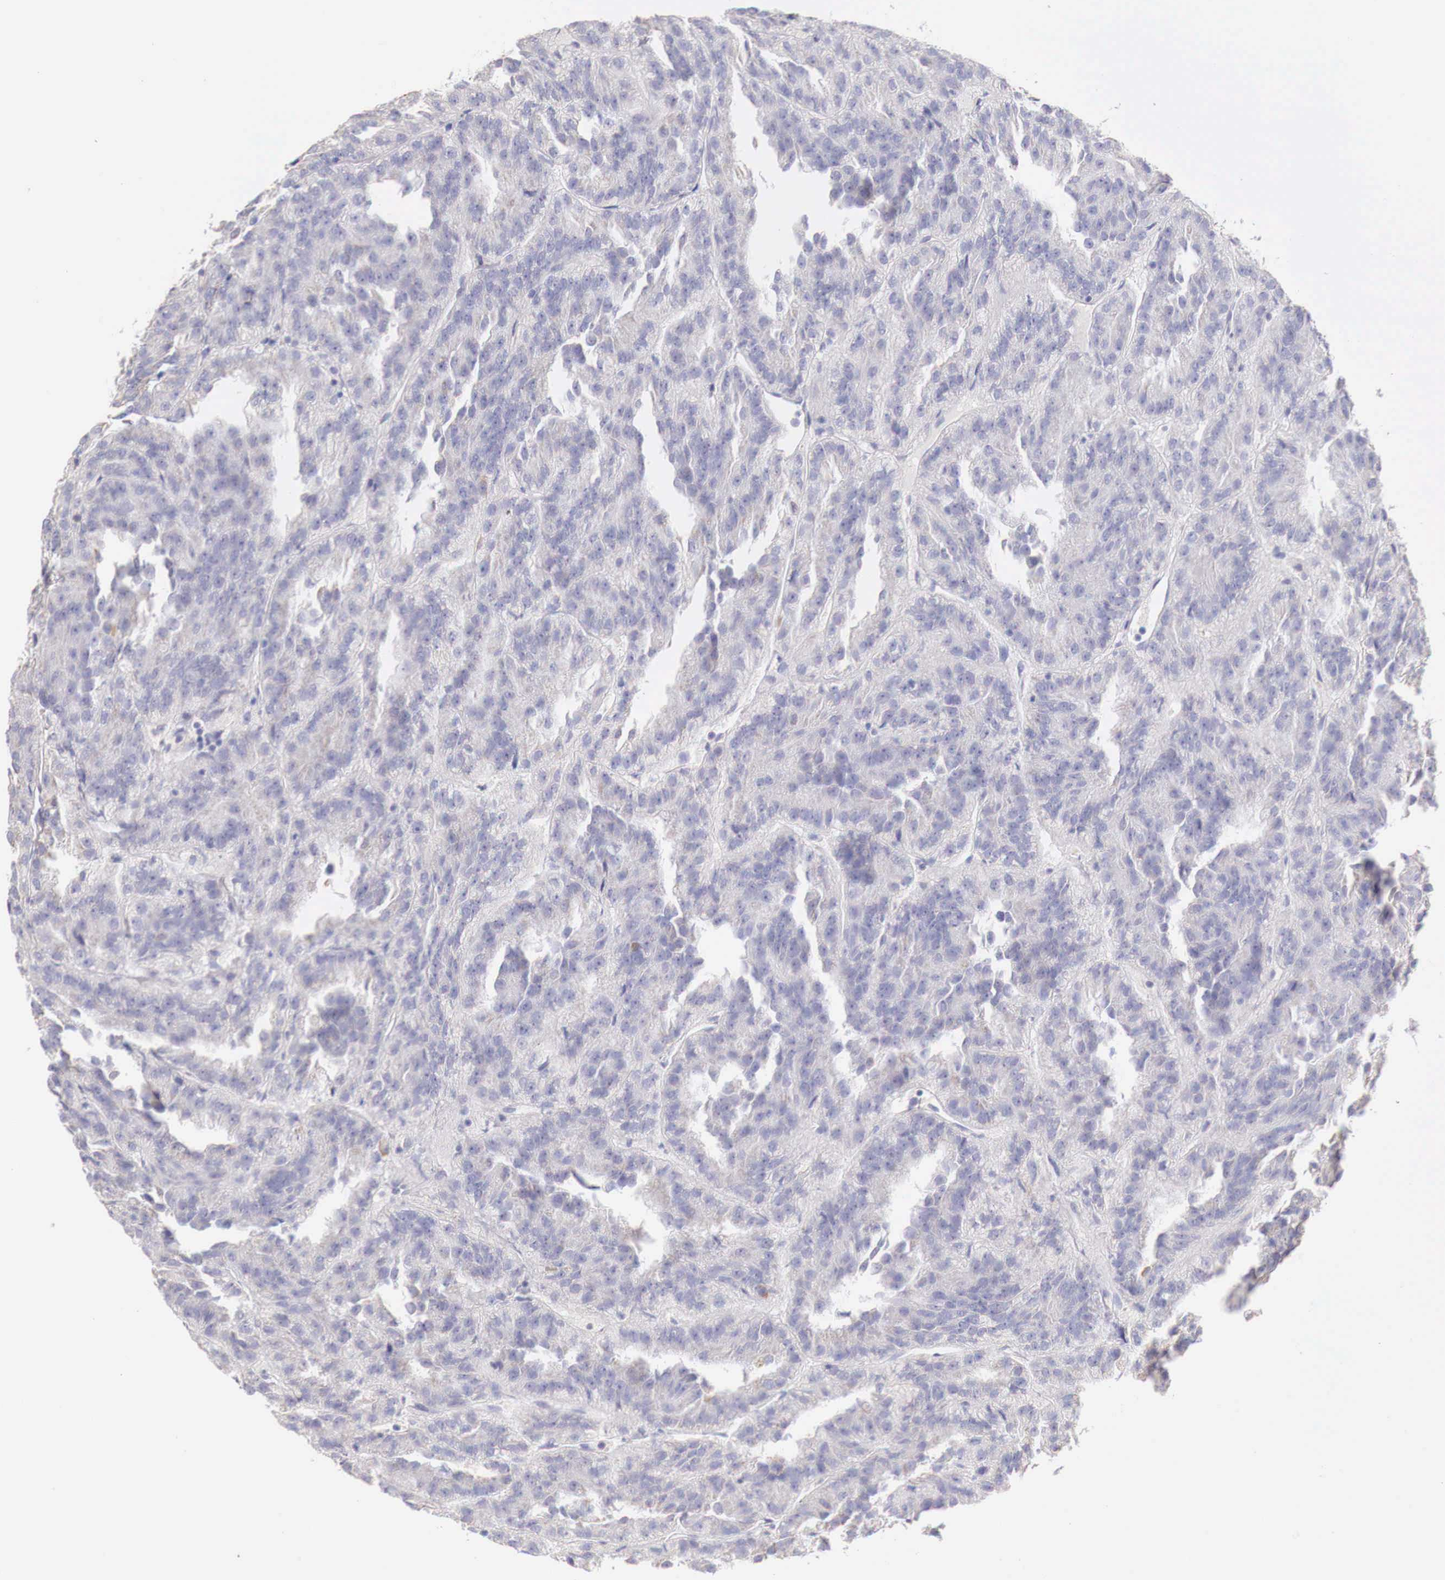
{"staining": {"intensity": "weak", "quantity": "<25%", "location": "cytoplasmic/membranous"}, "tissue": "renal cancer", "cell_type": "Tumor cells", "image_type": "cancer", "snomed": [{"axis": "morphology", "description": "Adenocarcinoma, NOS"}, {"axis": "topography", "description": "Kidney"}], "caption": "High power microscopy histopathology image of an IHC image of renal cancer, revealing no significant positivity in tumor cells.", "gene": "IDH3G", "patient": {"sex": "male", "age": 46}}